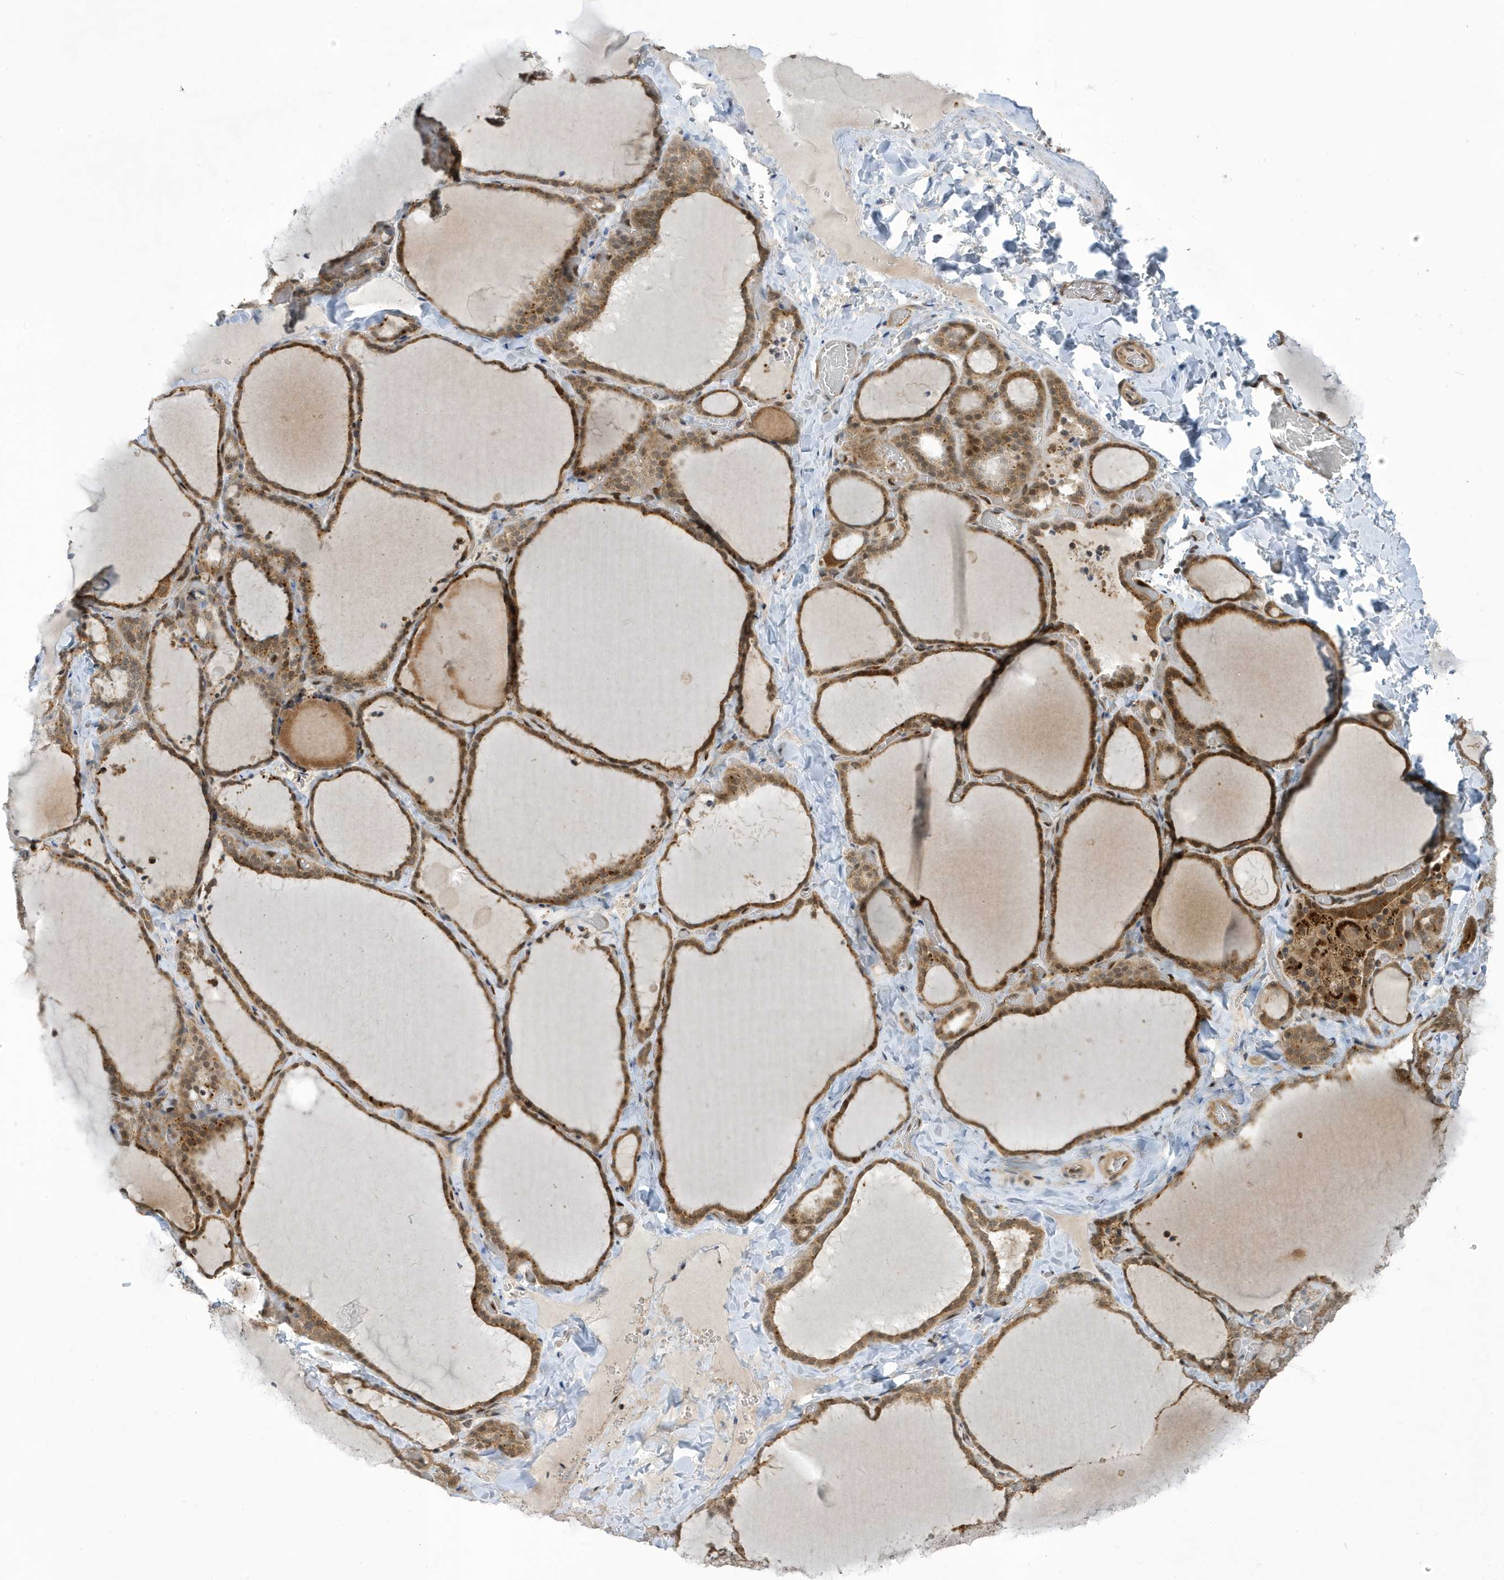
{"staining": {"intensity": "moderate", "quantity": ">75%", "location": "cytoplasmic/membranous,nuclear"}, "tissue": "thyroid gland", "cell_type": "Glandular cells", "image_type": "normal", "snomed": [{"axis": "morphology", "description": "Normal tissue, NOS"}, {"axis": "topography", "description": "Thyroid gland"}], "caption": "Human thyroid gland stained with a brown dye reveals moderate cytoplasmic/membranous,nuclear positive positivity in about >75% of glandular cells.", "gene": "NCOA7", "patient": {"sex": "female", "age": 22}}